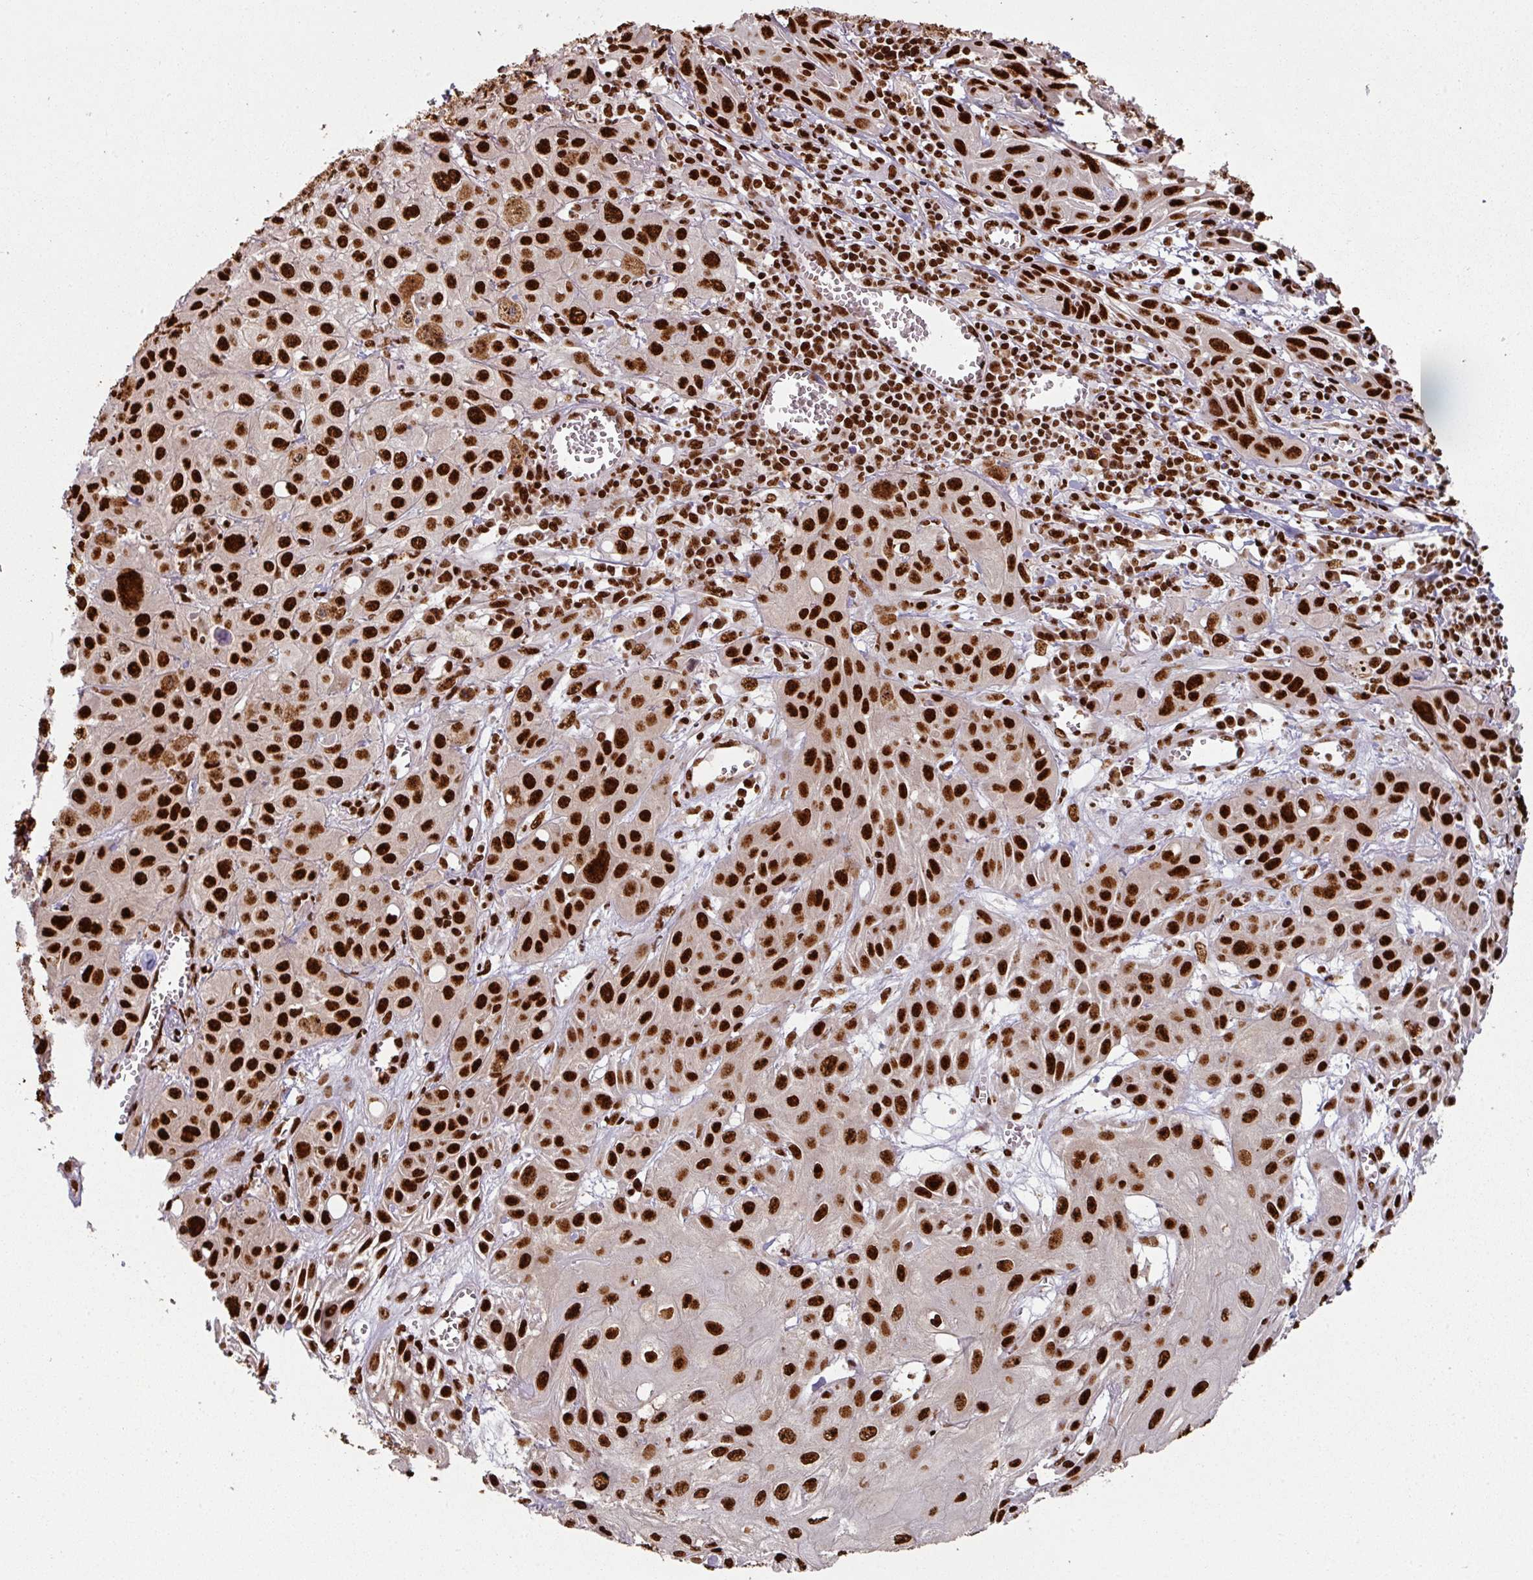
{"staining": {"intensity": "strong", "quantity": ">75%", "location": "nuclear"}, "tissue": "skin cancer", "cell_type": "Tumor cells", "image_type": "cancer", "snomed": [{"axis": "morphology", "description": "Squamous cell carcinoma, NOS"}, {"axis": "topography", "description": "Skin"}, {"axis": "topography", "description": "Vulva"}], "caption": "Immunohistochemistry (IHC) (DAB (3,3'-diaminobenzidine)) staining of squamous cell carcinoma (skin) exhibits strong nuclear protein staining in about >75% of tumor cells.", "gene": "SIK3", "patient": {"sex": "female", "age": 71}}